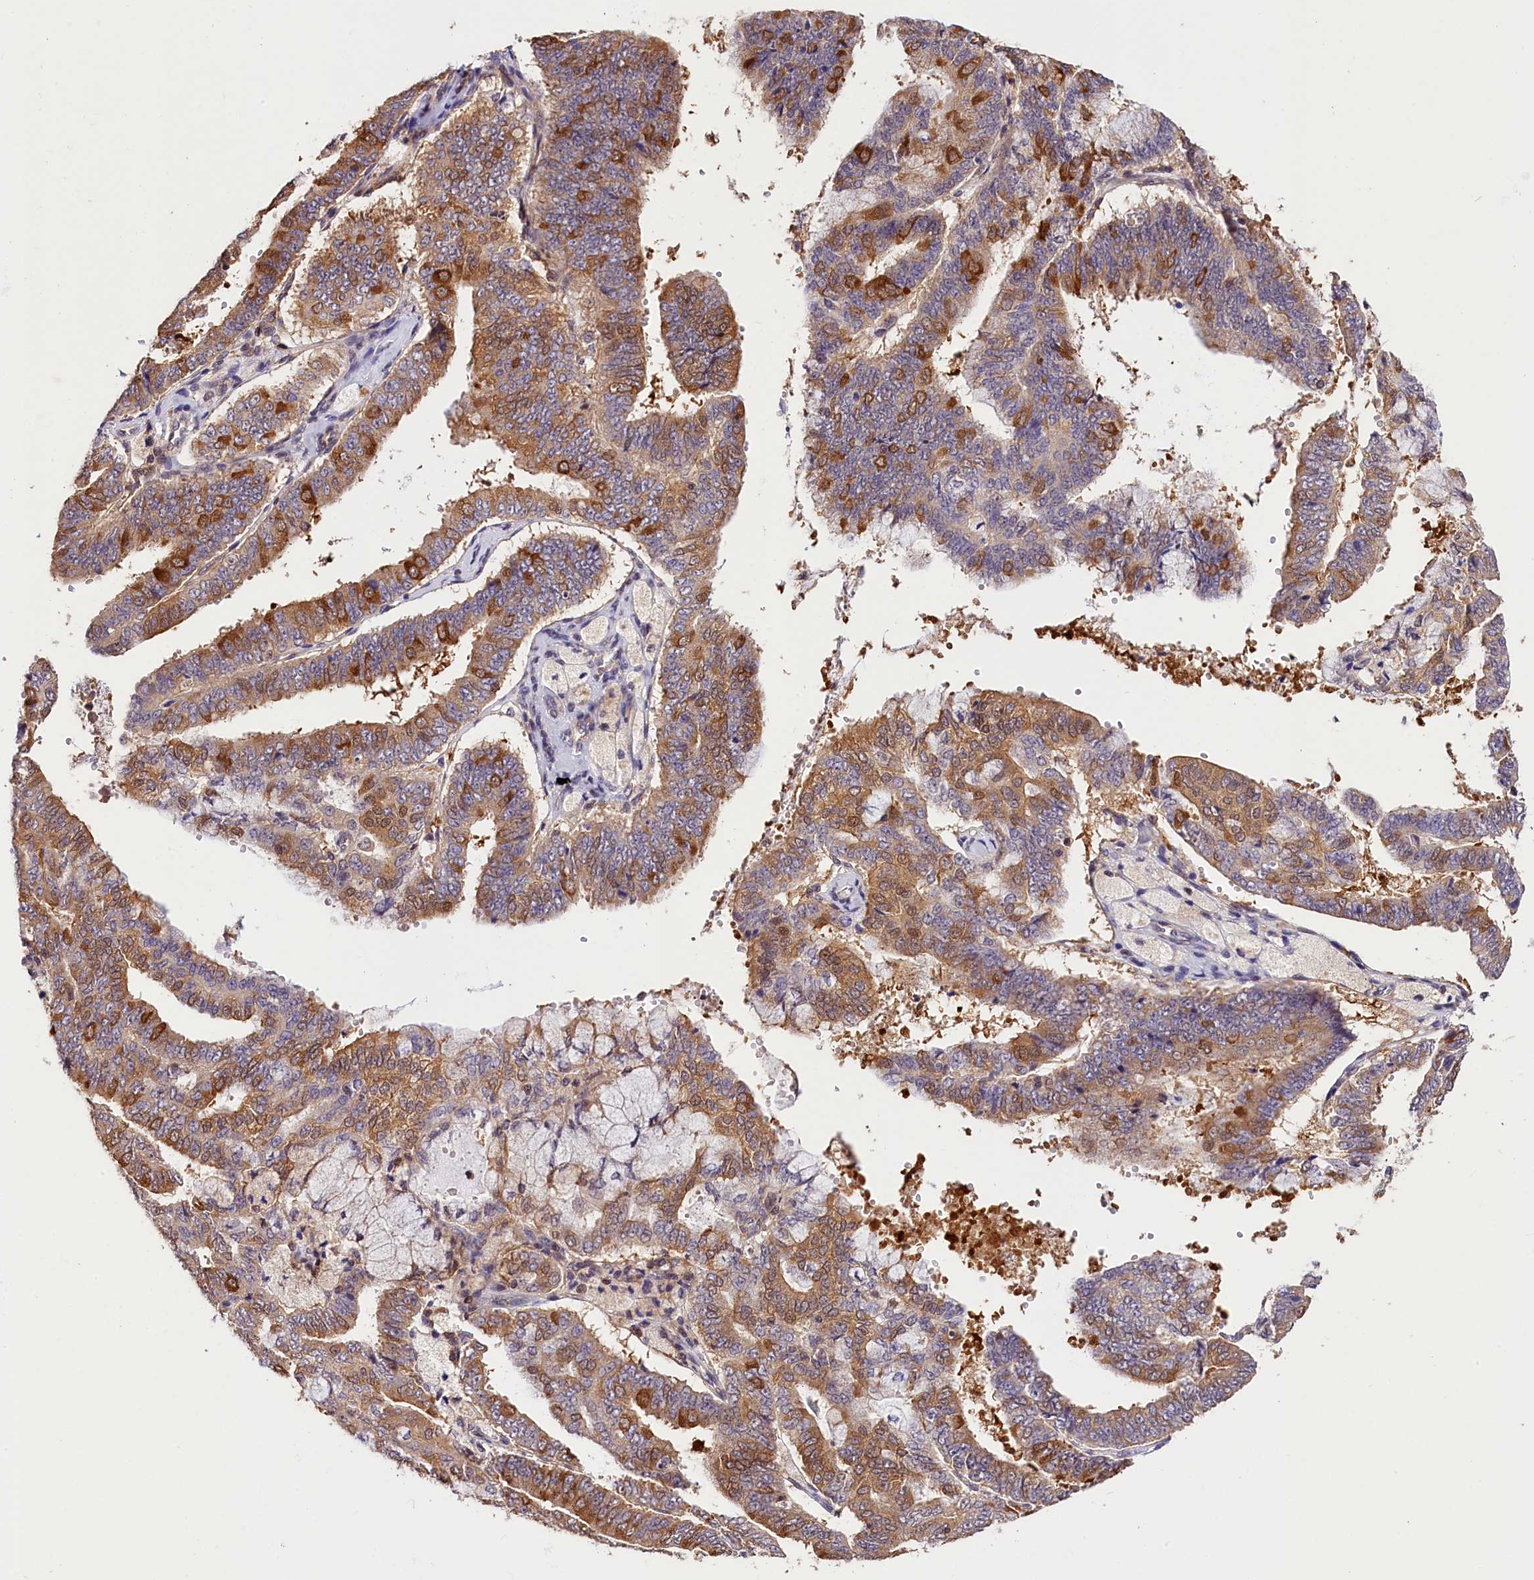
{"staining": {"intensity": "moderate", "quantity": ">75%", "location": "cytoplasmic/membranous"}, "tissue": "endometrial cancer", "cell_type": "Tumor cells", "image_type": "cancer", "snomed": [{"axis": "morphology", "description": "Adenocarcinoma, NOS"}, {"axis": "topography", "description": "Endometrium"}], "caption": "A photomicrograph showing moderate cytoplasmic/membranous expression in approximately >75% of tumor cells in endometrial cancer (adenocarcinoma), as visualized by brown immunohistochemical staining.", "gene": "CHORDC1", "patient": {"sex": "female", "age": 63}}